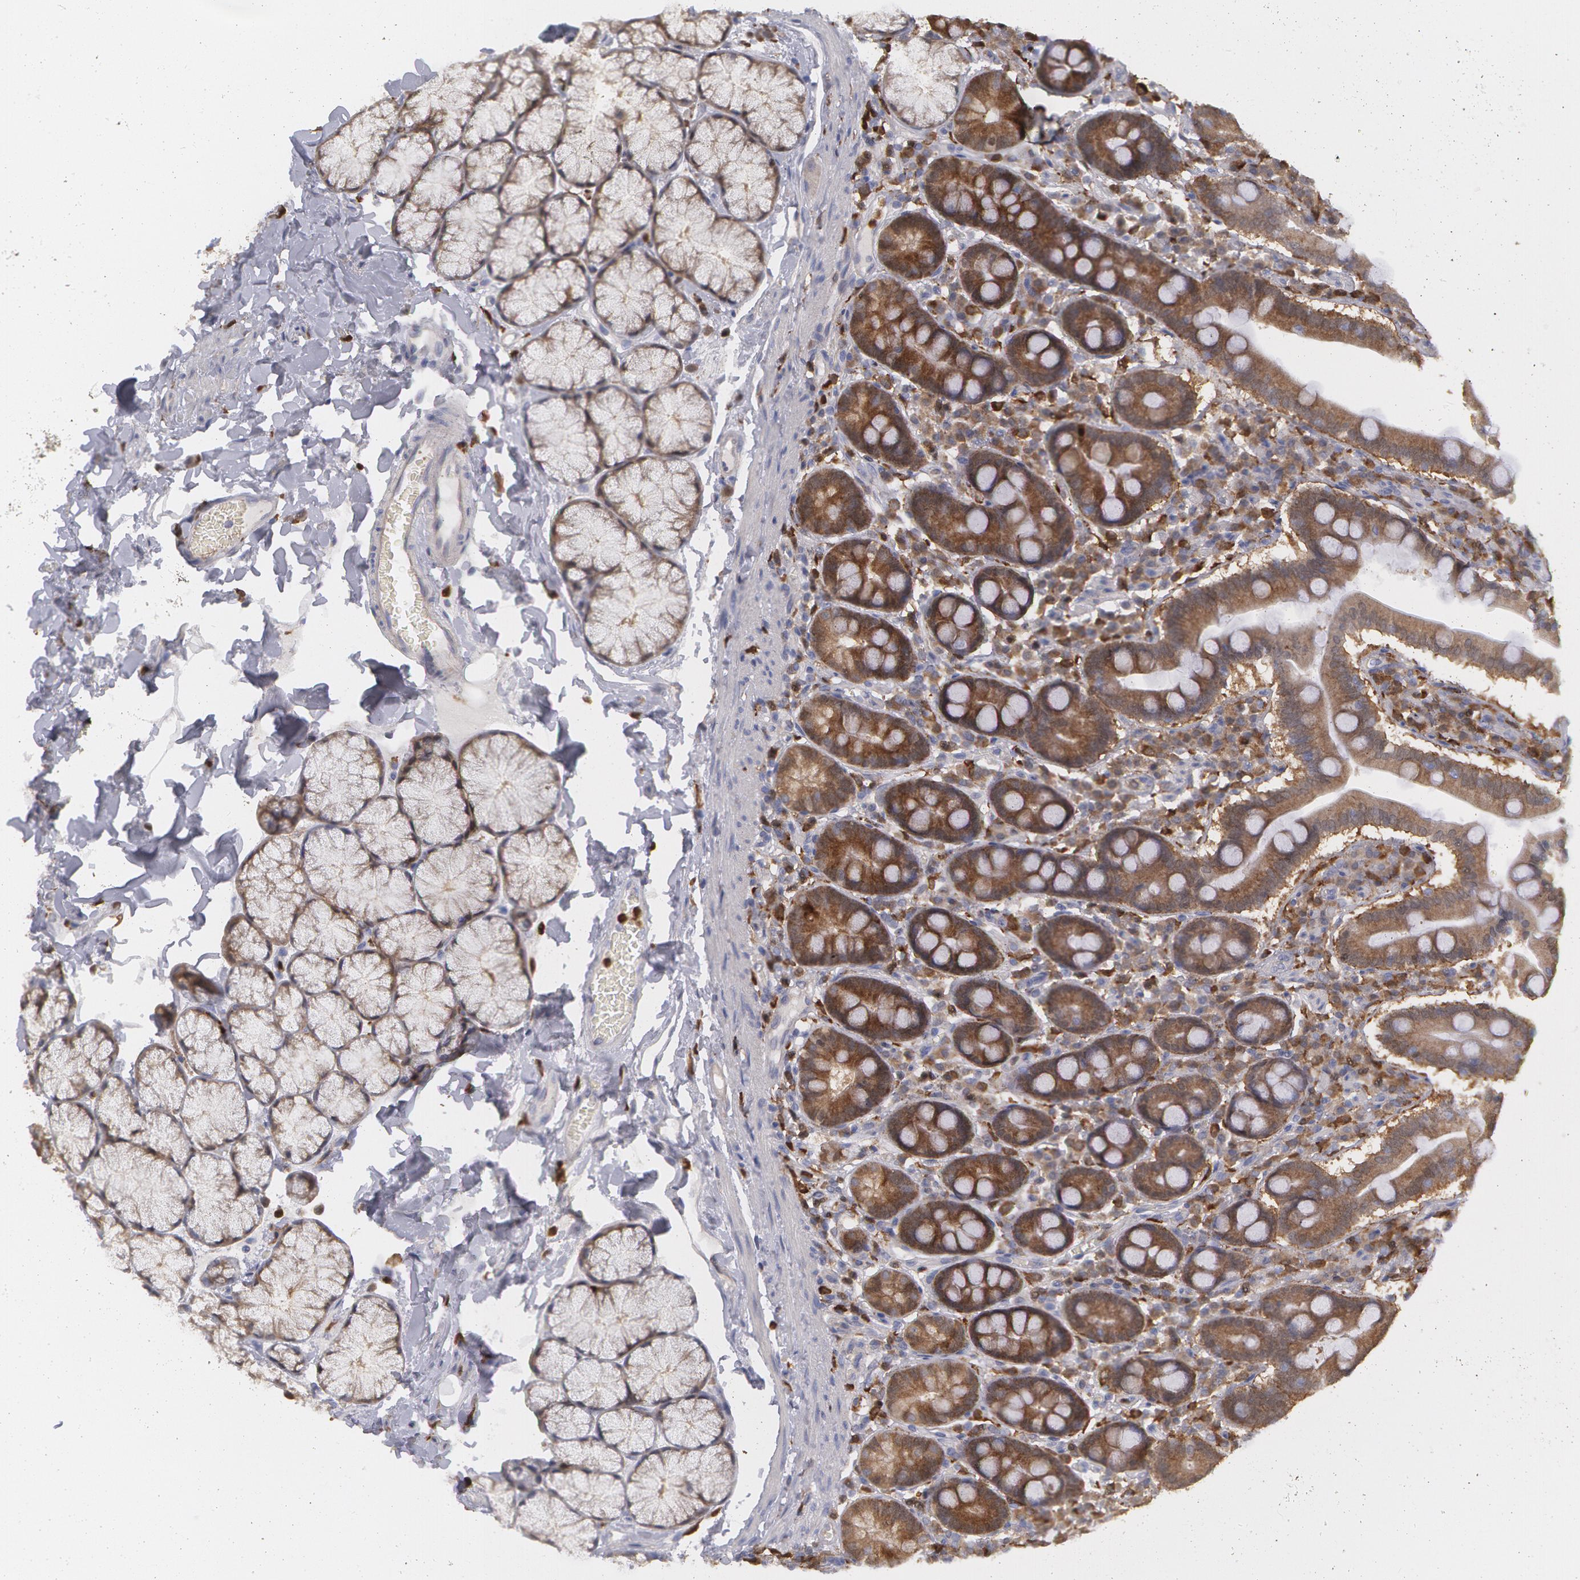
{"staining": {"intensity": "moderate", "quantity": ">75%", "location": "cytoplasmic/membranous"}, "tissue": "duodenum", "cell_type": "Glandular cells", "image_type": "normal", "snomed": [{"axis": "morphology", "description": "Normal tissue, NOS"}, {"axis": "topography", "description": "Duodenum"}], "caption": "This photomicrograph exhibits immunohistochemistry (IHC) staining of normal duodenum, with medium moderate cytoplasmic/membranous positivity in about >75% of glandular cells.", "gene": "SYK", "patient": {"sex": "male", "age": 50}}